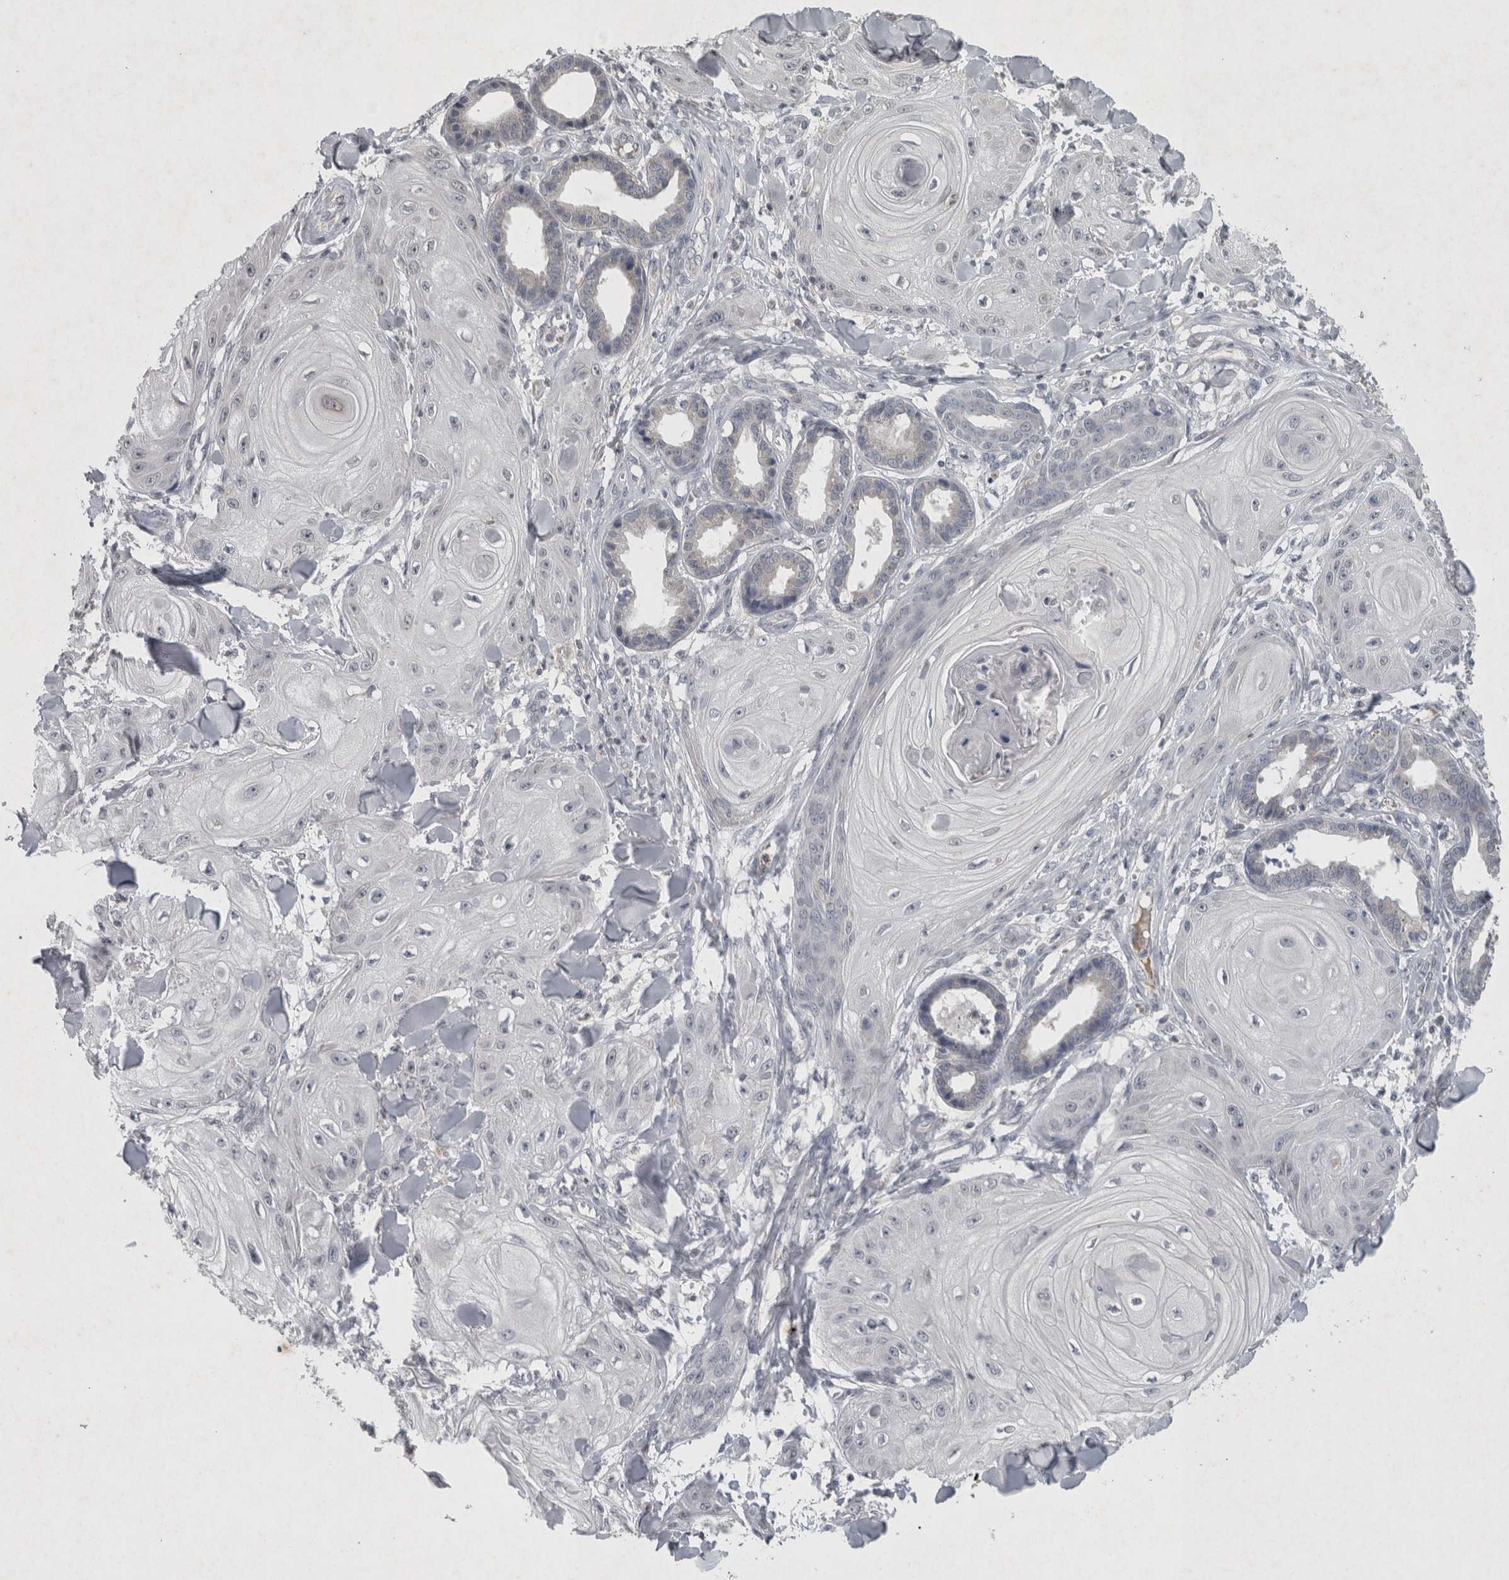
{"staining": {"intensity": "negative", "quantity": "none", "location": "none"}, "tissue": "skin cancer", "cell_type": "Tumor cells", "image_type": "cancer", "snomed": [{"axis": "morphology", "description": "Squamous cell carcinoma, NOS"}, {"axis": "topography", "description": "Skin"}], "caption": "Immunohistochemical staining of skin squamous cell carcinoma displays no significant expression in tumor cells. (DAB immunohistochemistry (IHC) with hematoxylin counter stain).", "gene": "WNT7A", "patient": {"sex": "male", "age": 74}}